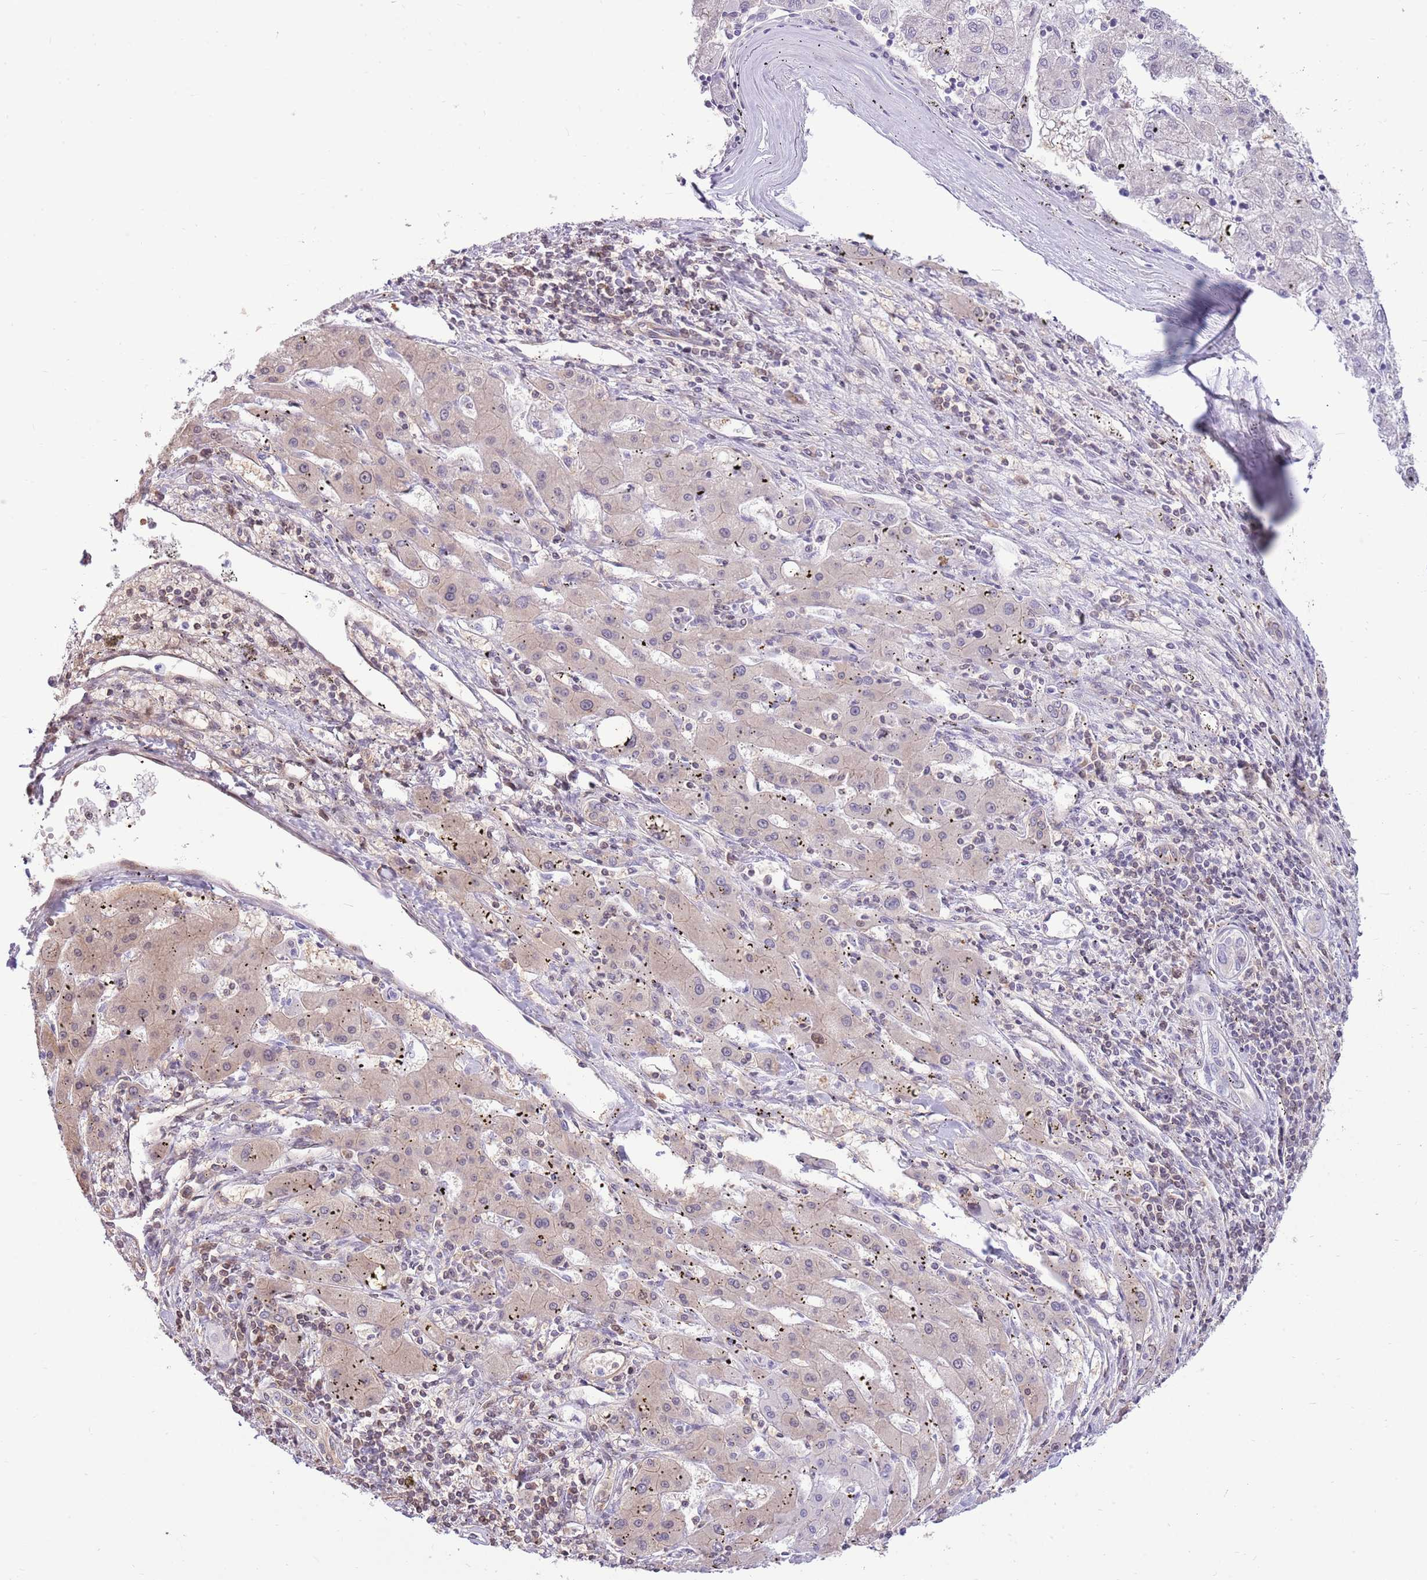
{"staining": {"intensity": "weak", "quantity": "25%-75%", "location": "cytoplasmic/membranous,nuclear"}, "tissue": "liver cancer", "cell_type": "Tumor cells", "image_type": "cancer", "snomed": [{"axis": "morphology", "description": "Carcinoma, Hepatocellular, NOS"}, {"axis": "topography", "description": "Liver"}], "caption": "Protein expression analysis of human liver cancer (hepatocellular carcinoma) reveals weak cytoplasmic/membranous and nuclear staining in approximately 25%-75% of tumor cells. The protein of interest is stained brown, and the nuclei are stained in blue (DAB IHC with brightfield microscopy, high magnification).", "gene": "NSFL1C", "patient": {"sex": "male", "age": 72}}